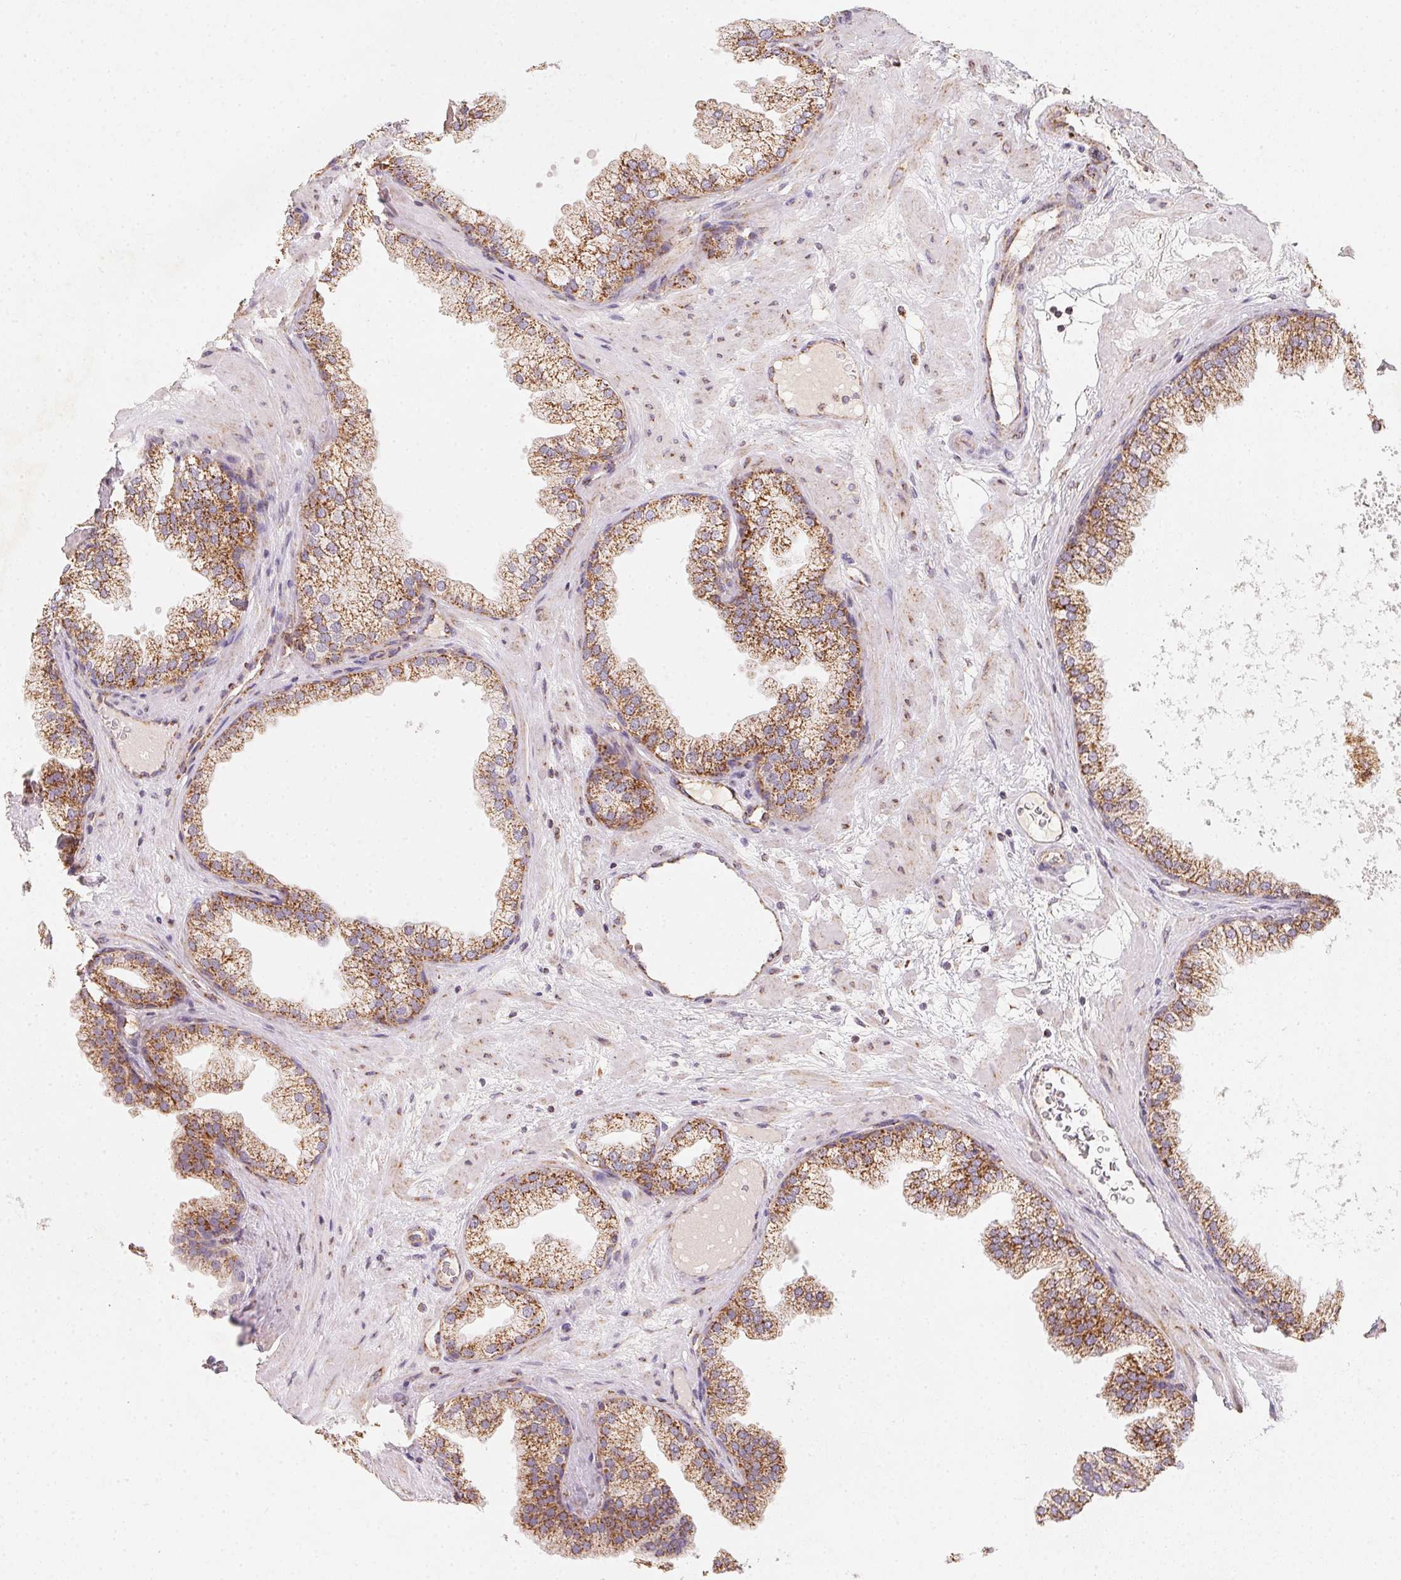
{"staining": {"intensity": "moderate", "quantity": ">75%", "location": "cytoplasmic/membranous"}, "tissue": "prostate", "cell_type": "Glandular cells", "image_type": "normal", "snomed": [{"axis": "morphology", "description": "Normal tissue, NOS"}, {"axis": "topography", "description": "Prostate"}], "caption": "A brown stain labels moderate cytoplasmic/membranous expression of a protein in glandular cells of unremarkable prostate. (DAB (3,3'-diaminobenzidine) IHC with brightfield microscopy, high magnification).", "gene": "NDUFS6", "patient": {"sex": "male", "age": 37}}